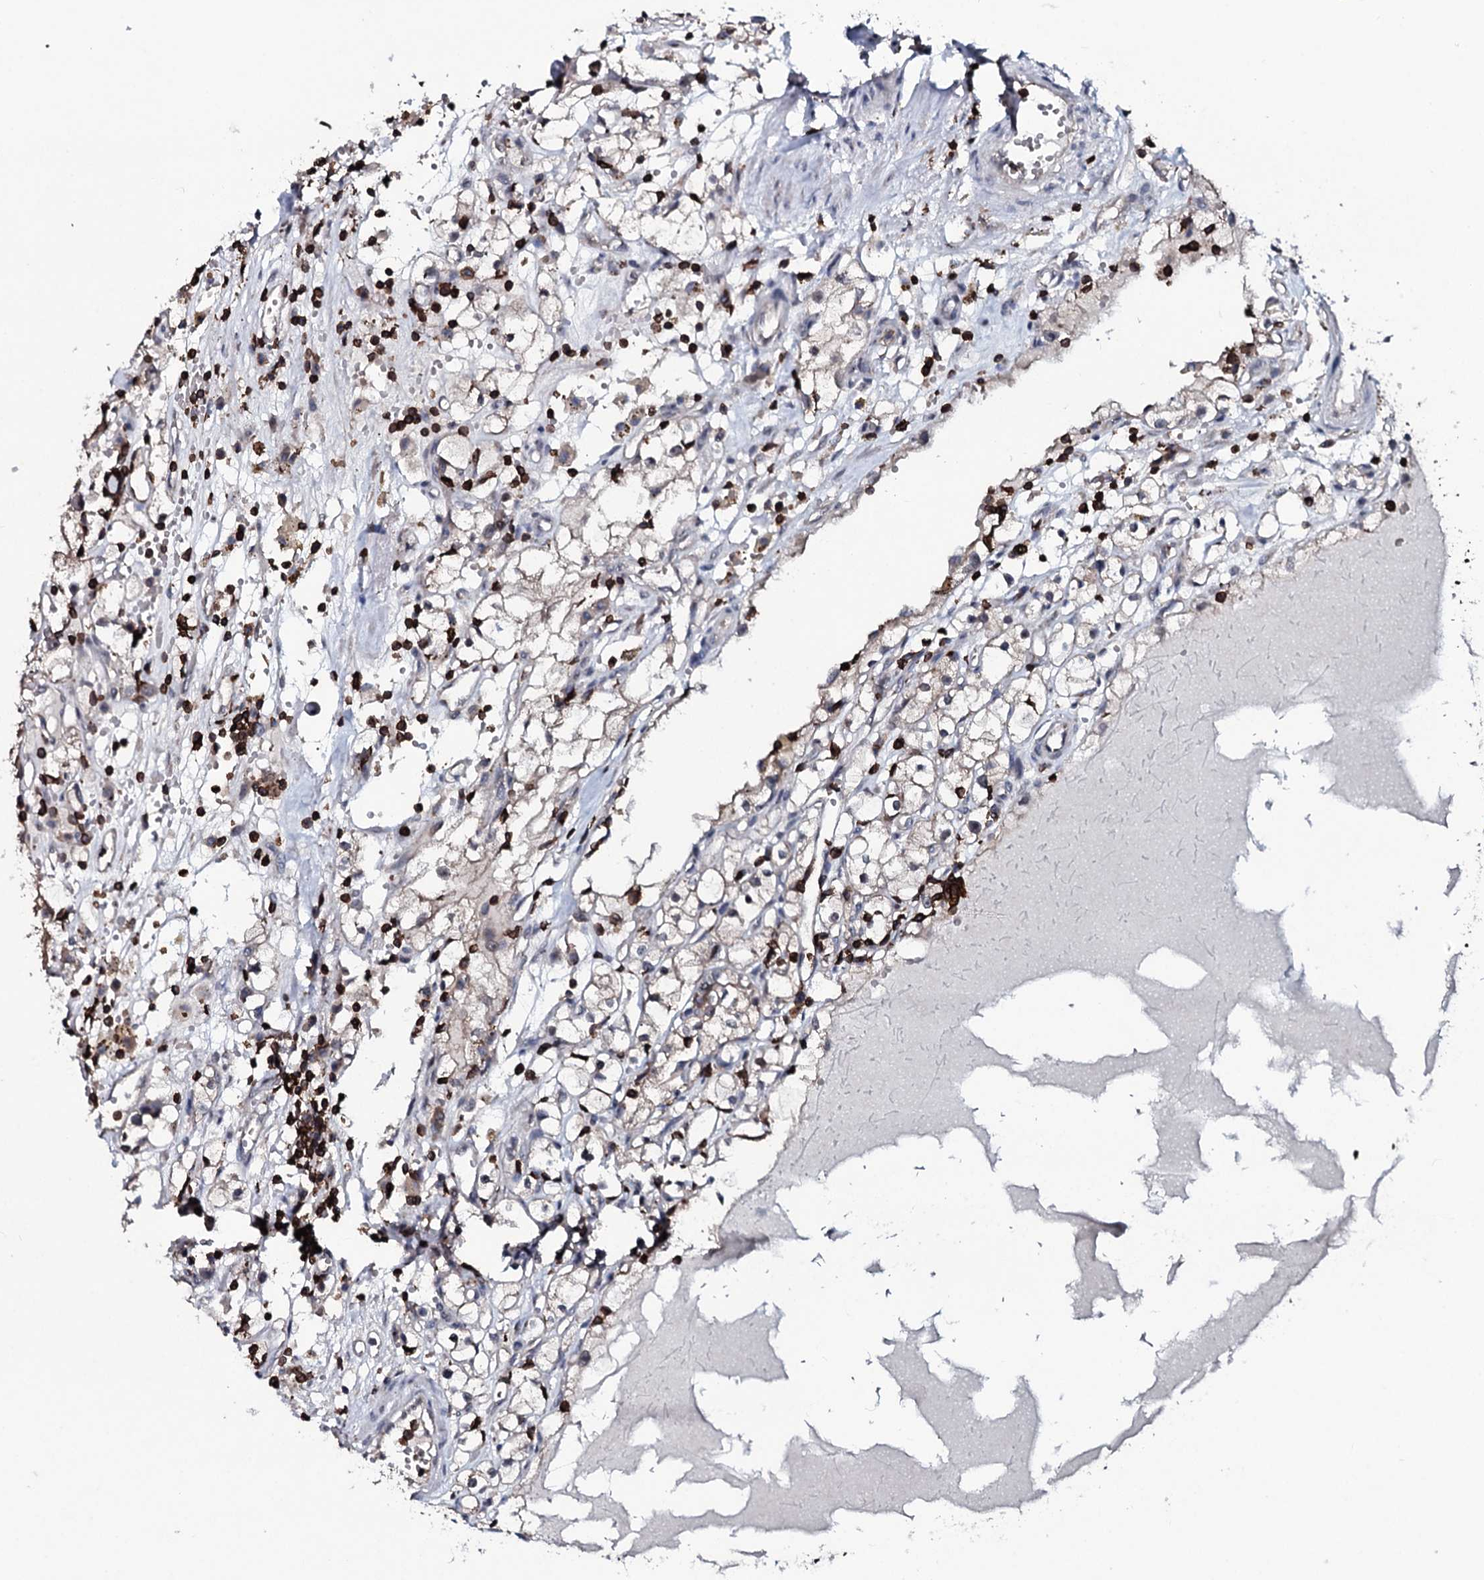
{"staining": {"intensity": "weak", "quantity": "<25%", "location": "cytoplasmic/membranous"}, "tissue": "renal cancer", "cell_type": "Tumor cells", "image_type": "cancer", "snomed": [{"axis": "morphology", "description": "Adenocarcinoma, NOS"}, {"axis": "topography", "description": "Kidney"}], "caption": "Tumor cells show no significant positivity in renal cancer (adenocarcinoma).", "gene": "OGFOD2", "patient": {"sex": "male", "age": 56}}